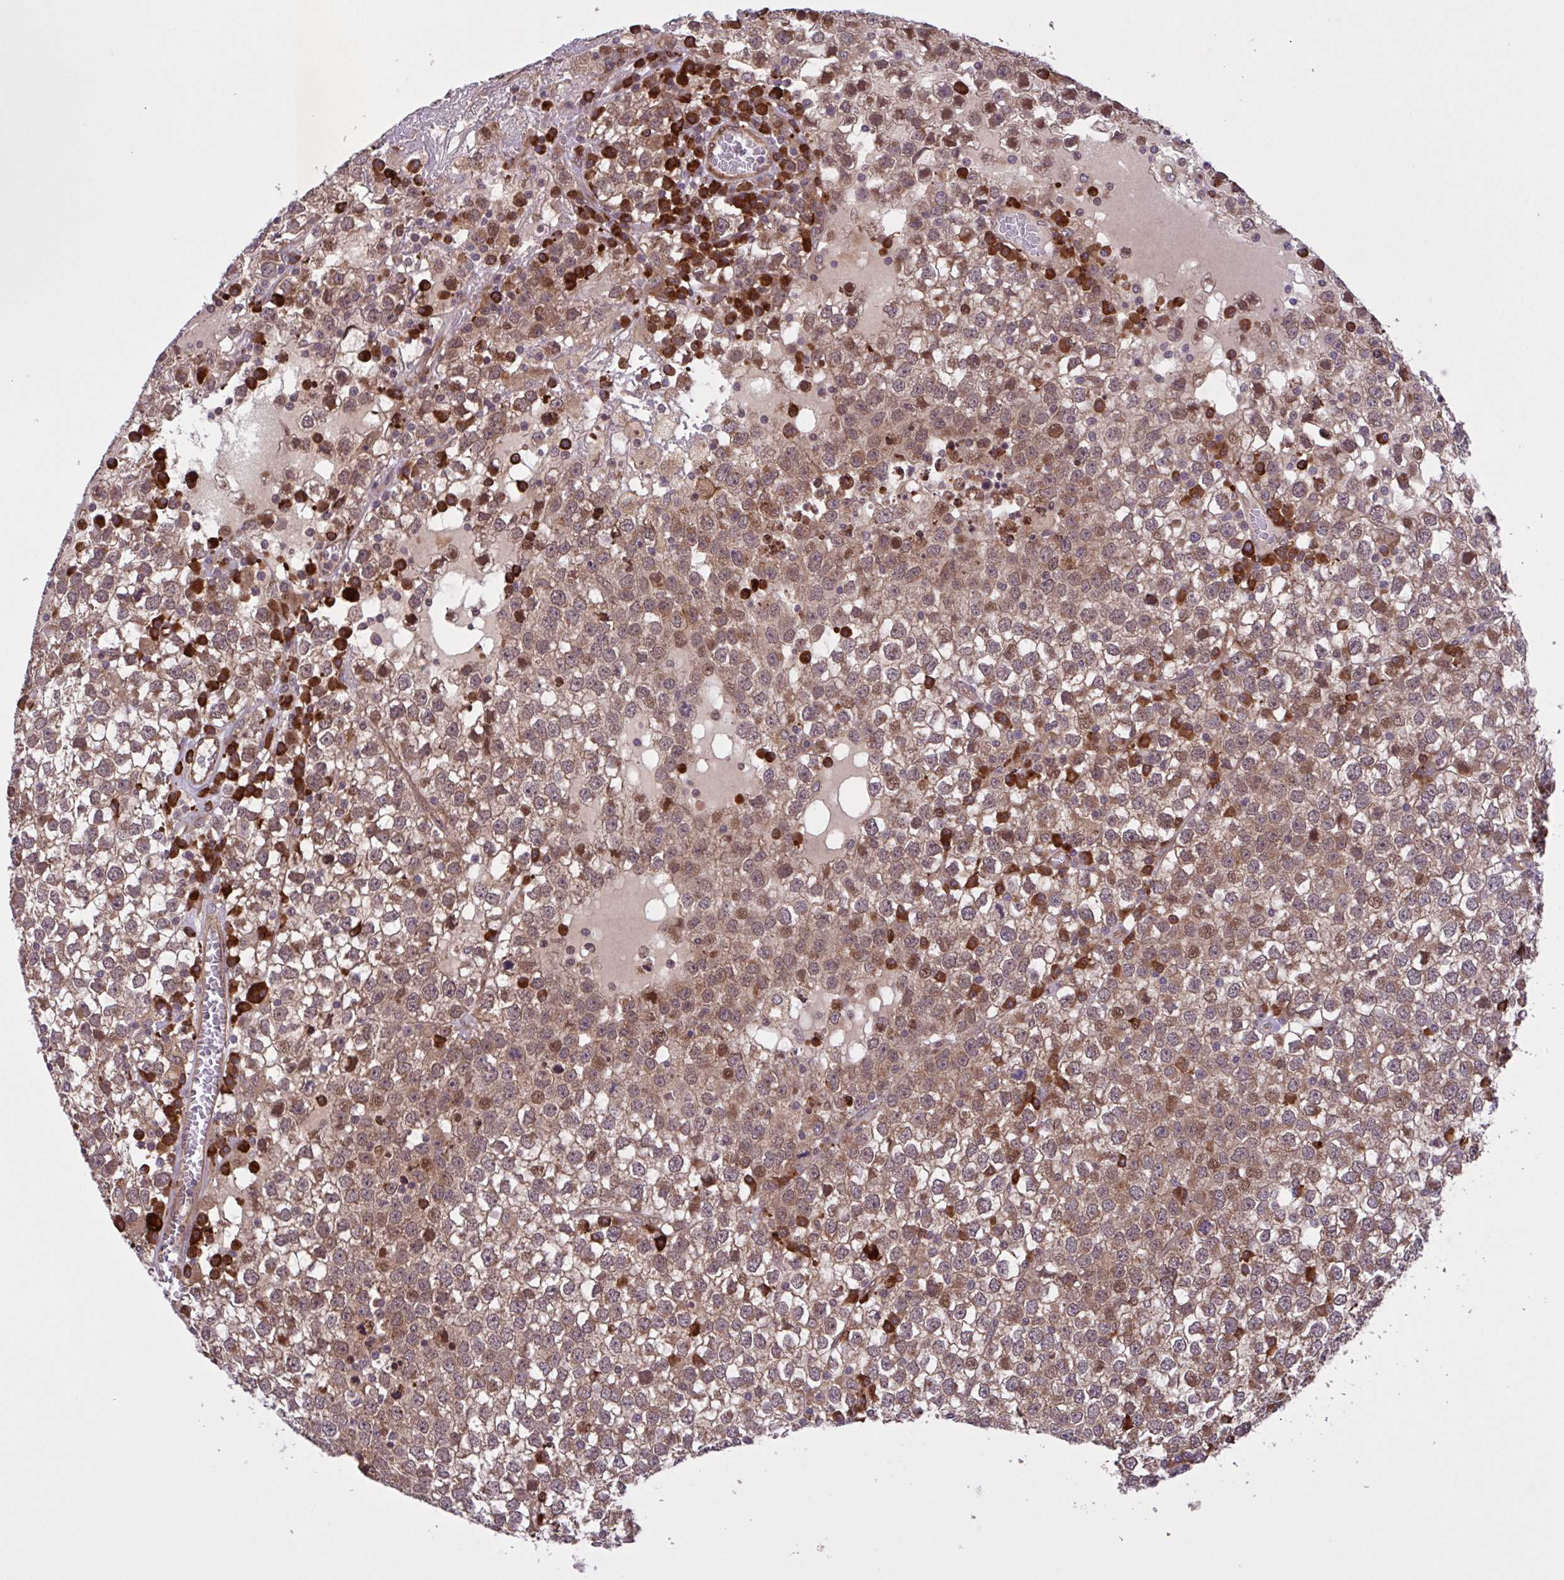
{"staining": {"intensity": "weak", "quantity": ">75%", "location": "cytoplasmic/membranous,nuclear"}, "tissue": "testis cancer", "cell_type": "Tumor cells", "image_type": "cancer", "snomed": [{"axis": "morphology", "description": "Seminoma, NOS"}, {"axis": "topography", "description": "Testis"}], "caption": "Testis cancer stained with immunohistochemistry (IHC) demonstrates weak cytoplasmic/membranous and nuclear staining in about >75% of tumor cells. (DAB (3,3'-diaminobenzidine) IHC with brightfield microscopy, high magnification).", "gene": "INTS10", "patient": {"sex": "male", "age": 65}}